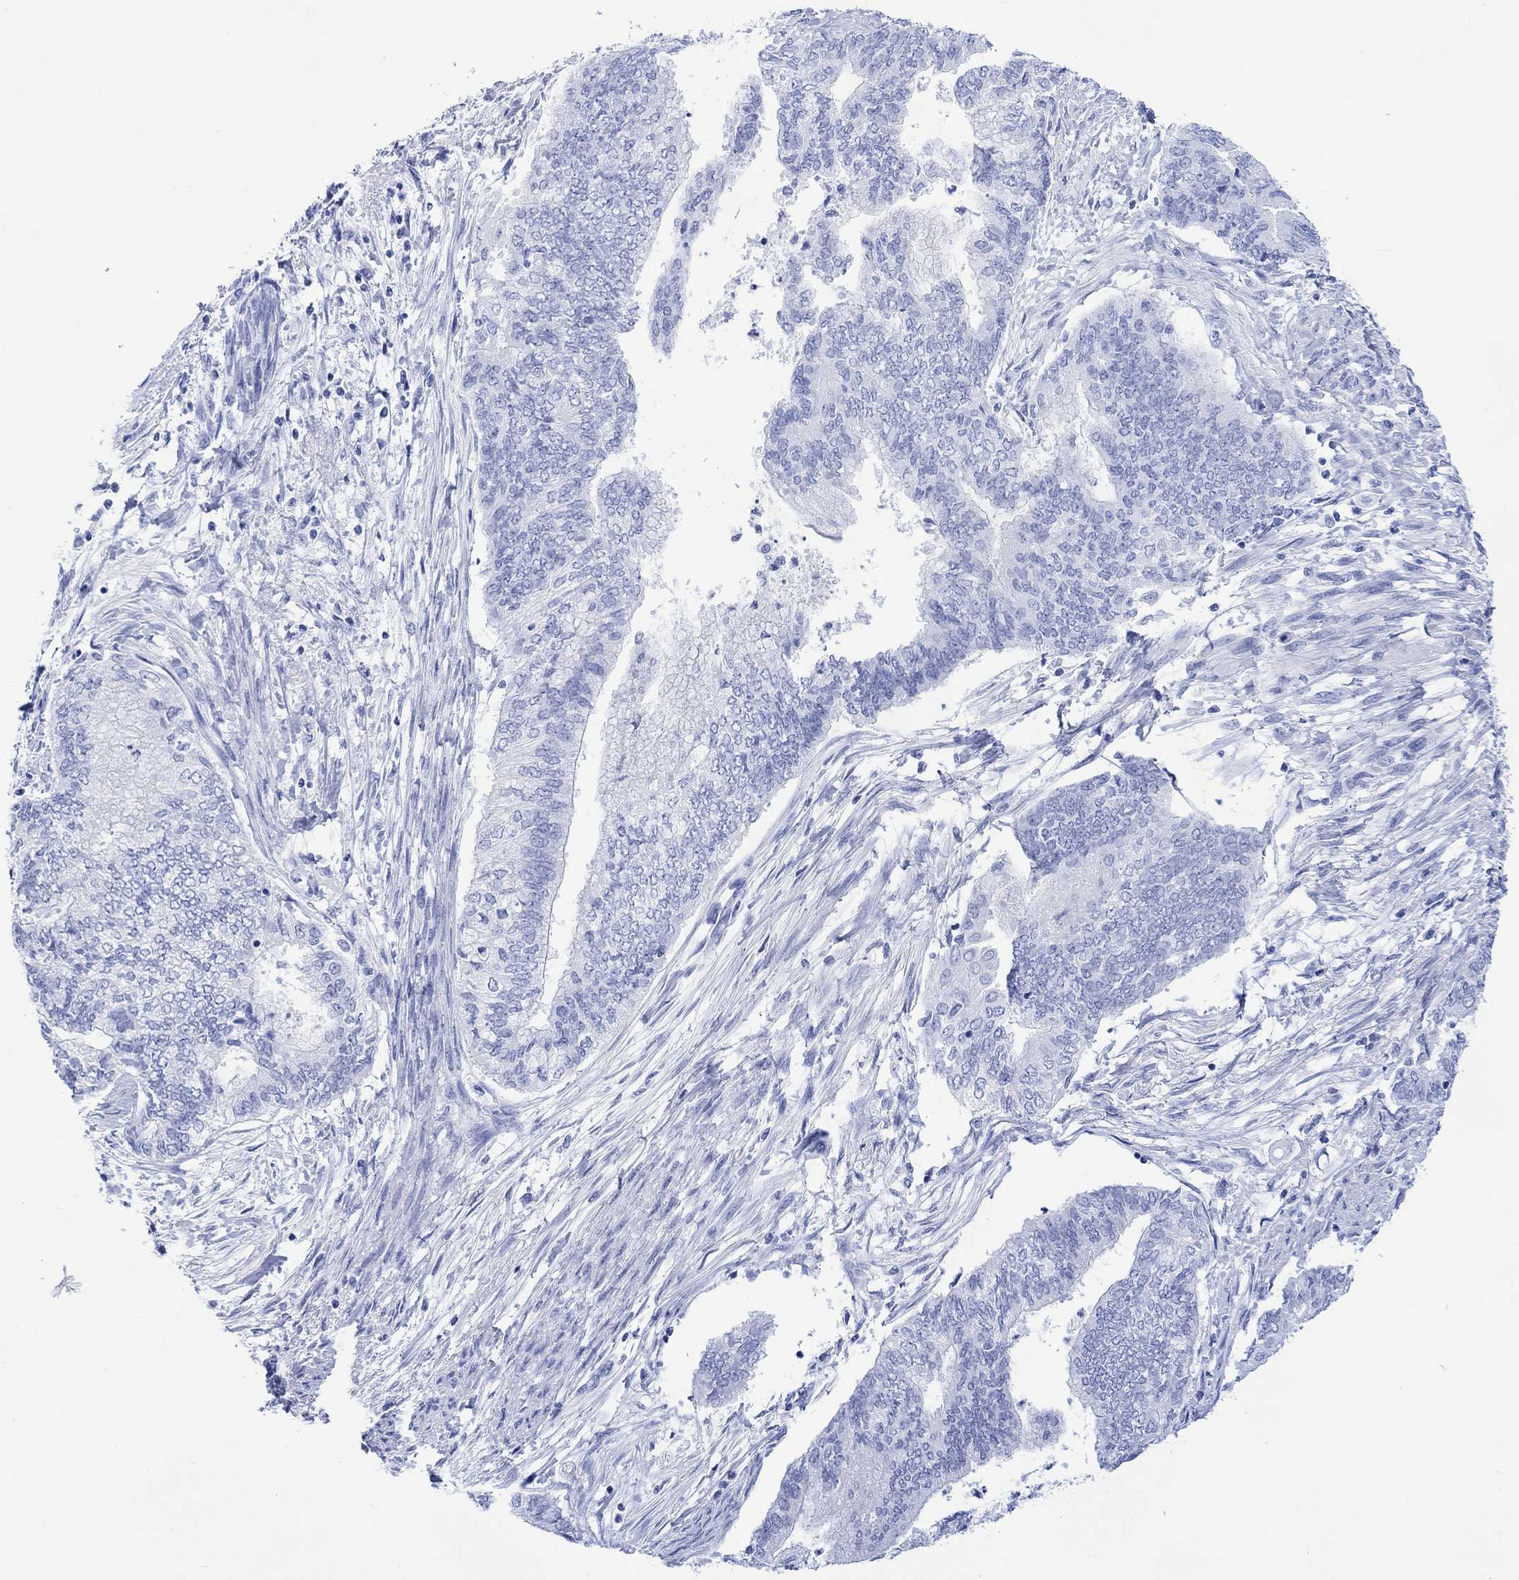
{"staining": {"intensity": "negative", "quantity": "none", "location": "none"}, "tissue": "endometrial cancer", "cell_type": "Tumor cells", "image_type": "cancer", "snomed": [{"axis": "morphology", "description": "Adenocarcinoma, NOS"}, {"axis": "topography", "description": "Endometrium"}], "caption": "Histopathology image shows no protein positivity in tumor cells of endometrial cancer (adenocarcinoma) tissue.", "gene": "CELF4", "patient": {"sex": "female", "age": 65}}